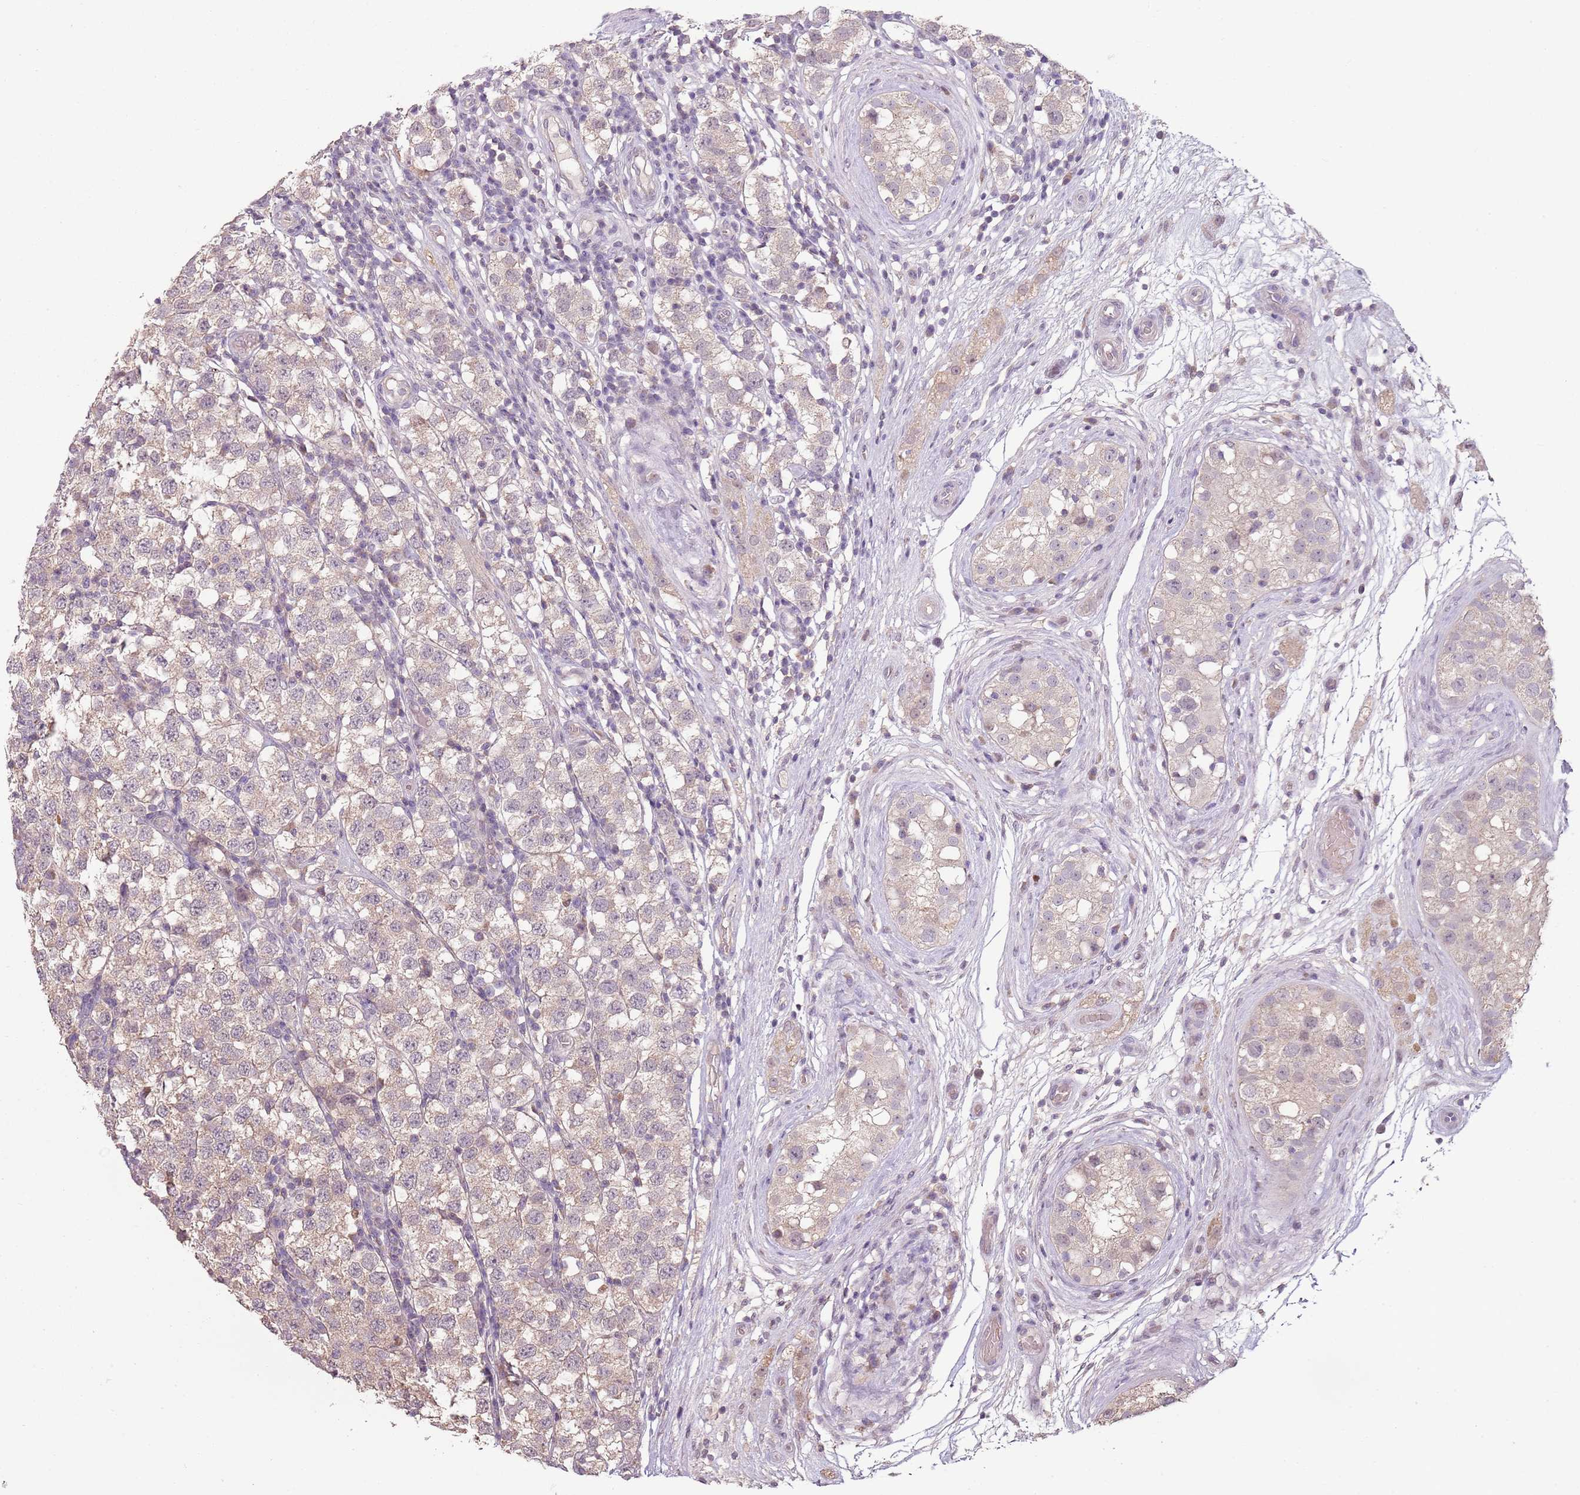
{"staining": {"intensity": "weak", "quantity": "25%-75%", "location": "cytoplasmic/membranous"}, "tissue": "testis cancer", "cell_type": "Tumor cells", "image_type": "cancer", "snomed": [{"axis": "morphology", "description": "Seminoma, NOS"}, {"axis": "topography", "description": "Testis"}], "caption": "Seminoma (testis) was stained to show a protein in brown. There is low levels of weak cytoplasmic/membranous expression in about 25%-75% of tumor cells. The protein of interest is stained brown, and the nuclei are stained in blue (DAB (3,3'-diaminobenzidine) IHC with brightfield microscopy, high magnification).", "gene": "TEKT4", "patient": {"sex": "male", "age": 34}}